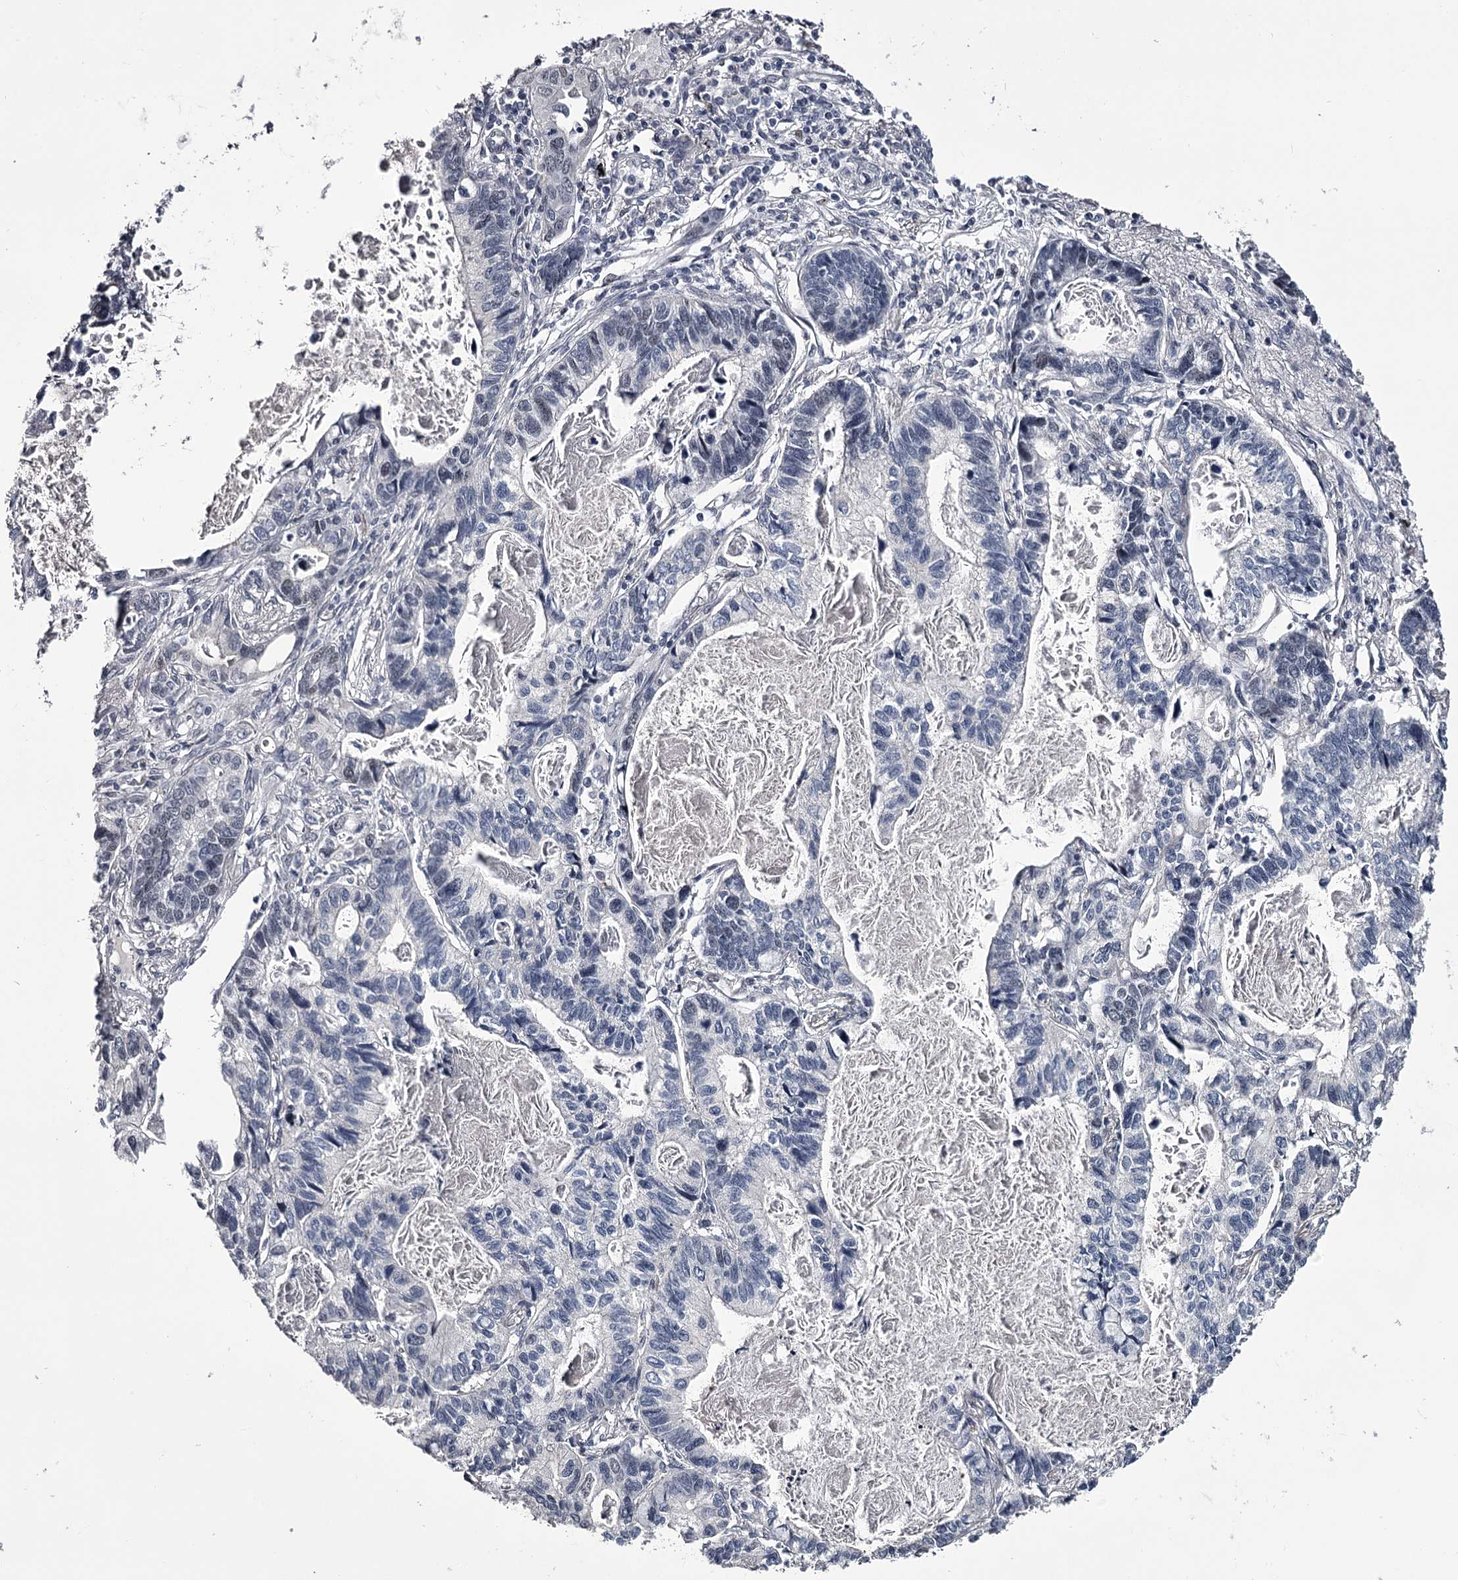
{"staining": {"intensity": "negative", "quantity": "none", "location": "none"}, "tissue": "lung cancer", "cell_type": "Tumor cells", "image_type": "cancer", "snomed": [{"axis": "morphology", "description": "Adenocarcinoma, NOS"}, {"axis": "topography", "description": "Lung"}], "caption": "An immunohistochemistry (IHC) image of adenocarcinoma (lung) is shown. There is no staining in tumor cells of adenocarcinoma (lung). (DAB (3,3'-diaminobenzidine) immunohistochemistry with hematoxylin counter stain).", "gene": "OVOL2", "patient": {"sex": "male", "age": 67}}